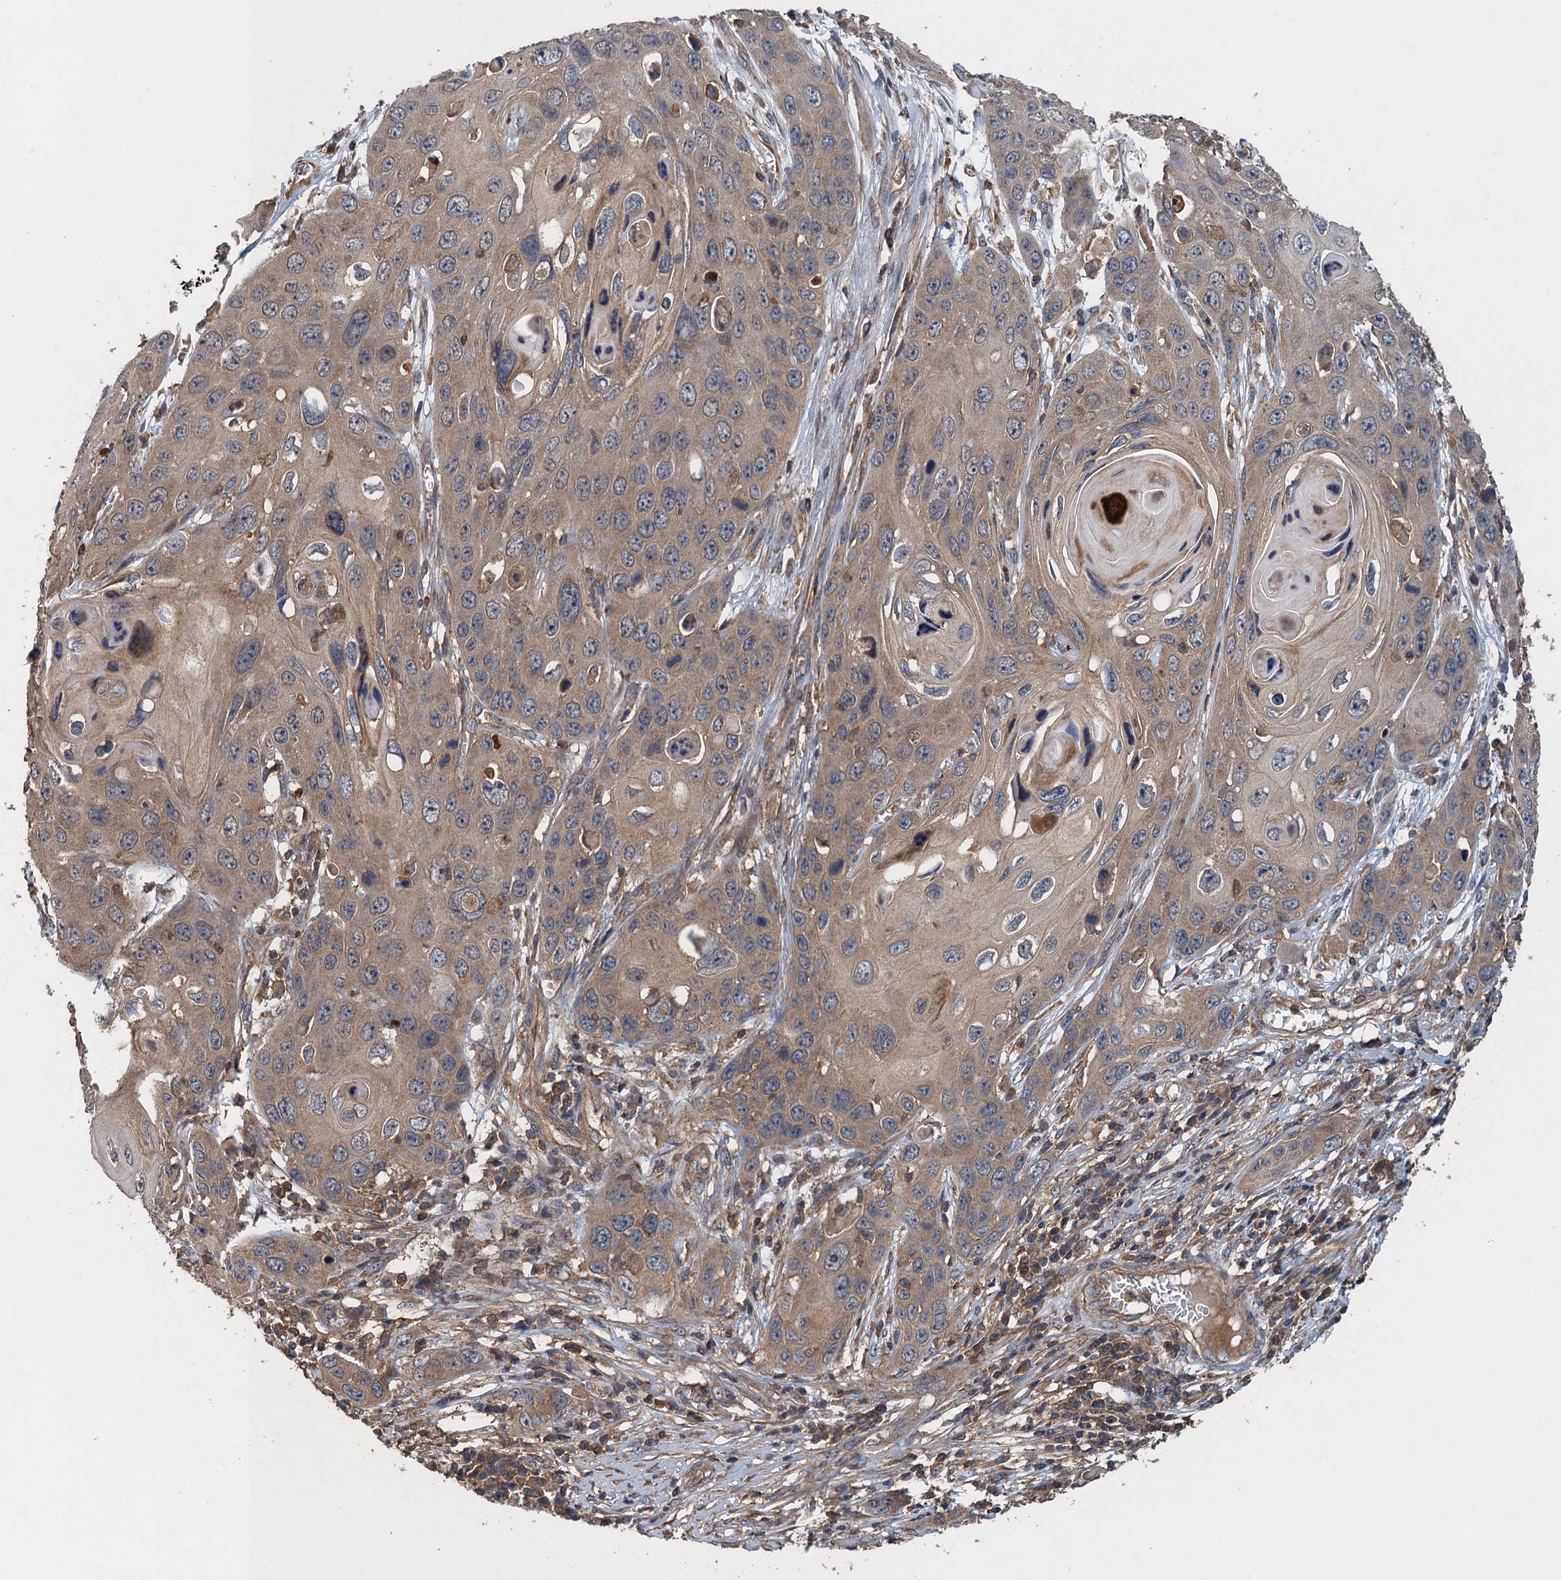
{"staining": {"intensity": "weak", "quantity": ">75%", "location": "cytoplasmic/membranous"}, "tissue": "skin cancer", "cell_type": "Tumor cells", "image_type": "cancer", "snomed": [{"axis": "morphology", "description": "Squamous cell carcinoma, NOS"}, {"axis": "topography", "description": "Skin"}], "caption": "High-magnification brightfield microscopy of skin squamous cell carcinoma stained with DAB (3,3'-diaminobenzidine) (brown) and counterstained with hematoxylin (blue). tumor cells exhibit weak cytoplasmic/membranous positivity is appreciated in approximately>75% of cells.", "gene": "BORCS5", "patient": {"sex": "male", "age": 55}}